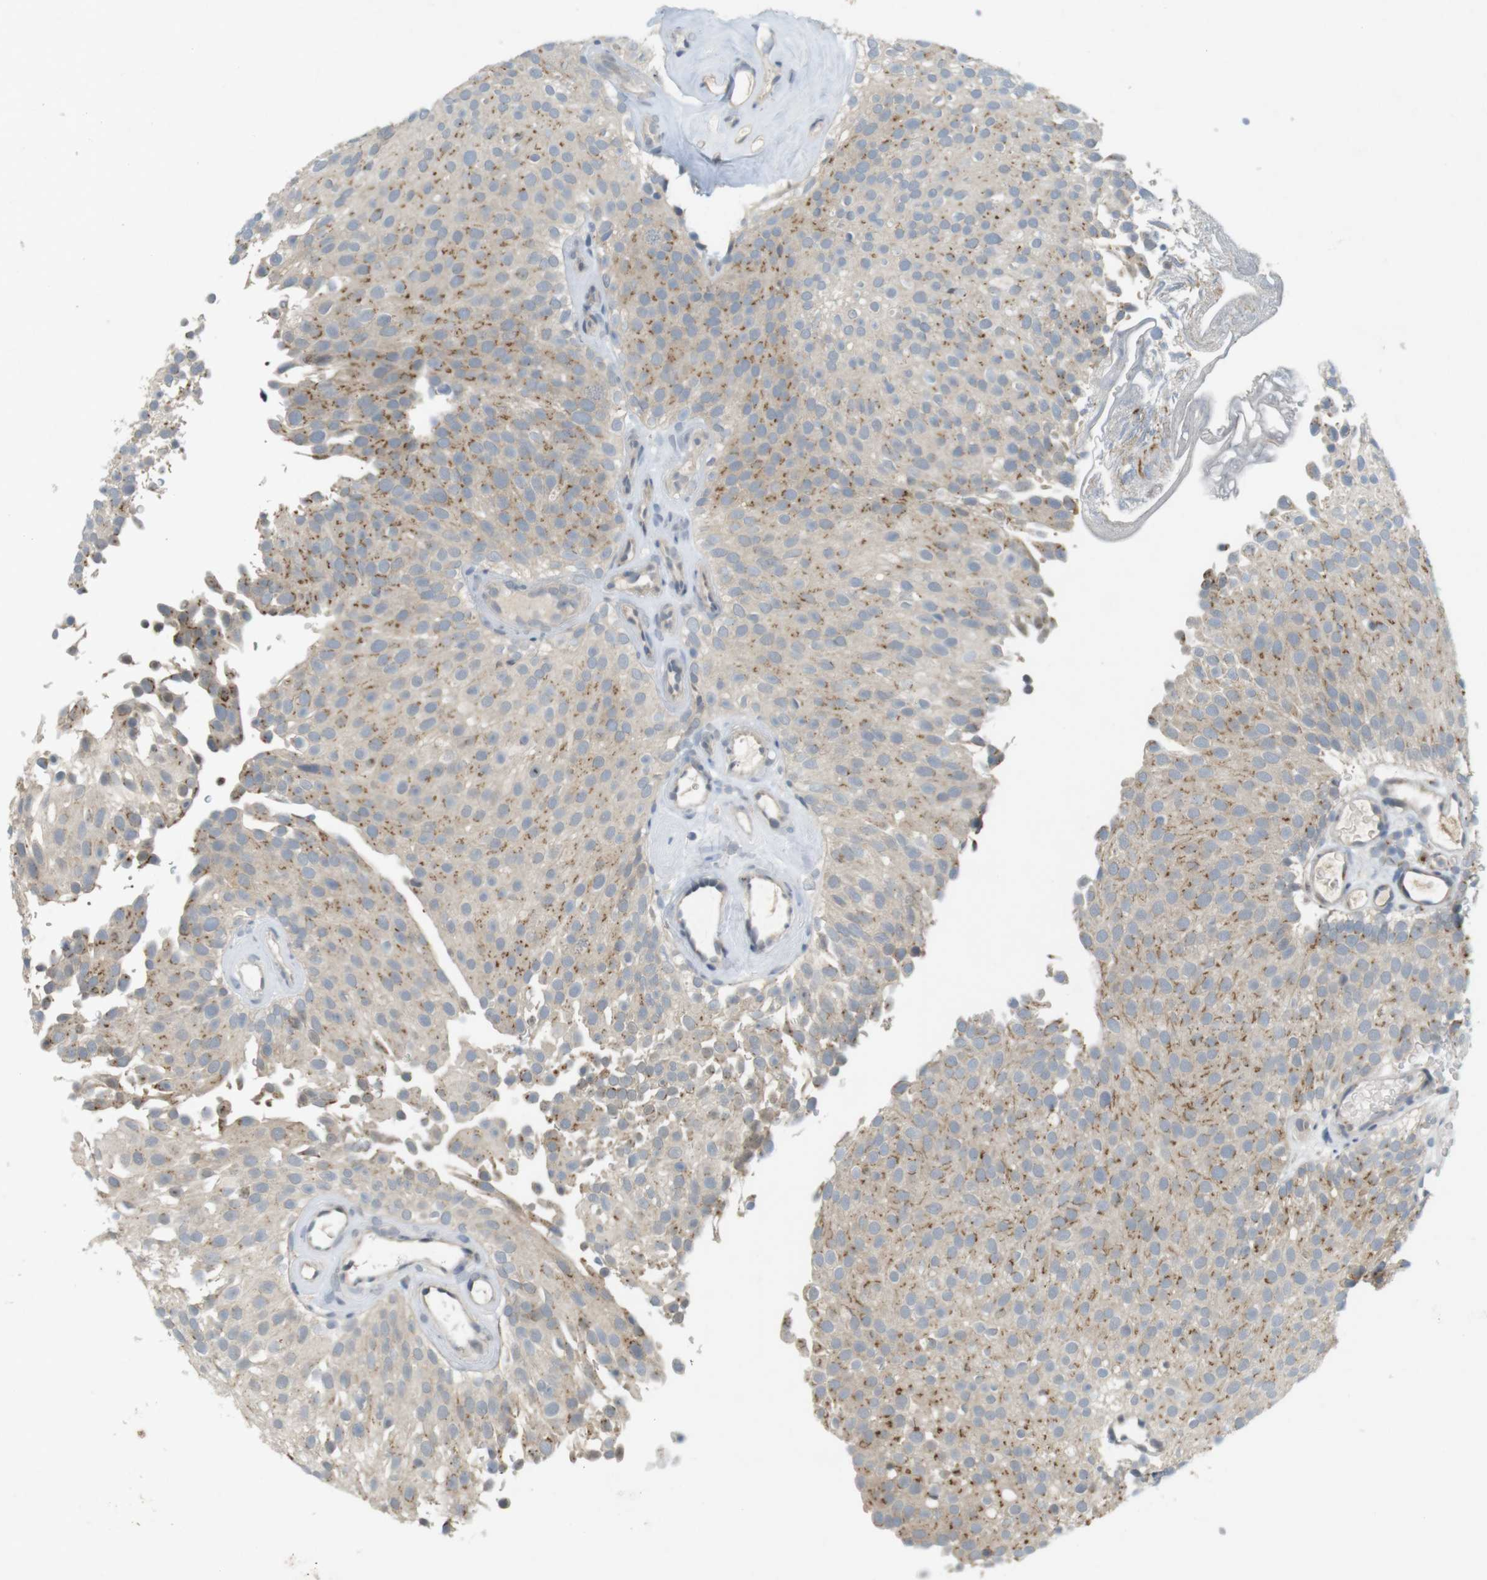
{"staining": {"intensity": "moderate", "quantity": ">75%", "location": "cytoplasmic/membranous"}, "tissue": "urothelial cancer", "cell_type": "Tumor cells", "image_type": "cancer", "snomed": [{"axis": "morphology", "description": "Urothelial carcinoma, Low grade"}, {"axis": "topography", "description": "Urinary bladder"}], "caption": "Immunohistochemical staining of human urothelial carcinoma (low-grade) exhibits medium levels of moderate cytoplasmic/membranous protein positivity in about >75% of tumor cells. The staining was performed using DAB (3,3'-diaminobenzidine), with brown indicating positive protein expression. Nuclei are stained blue with hematoxylin.", "gene": "YIPF3", "patient": {"sex": "male", "age": 78}}